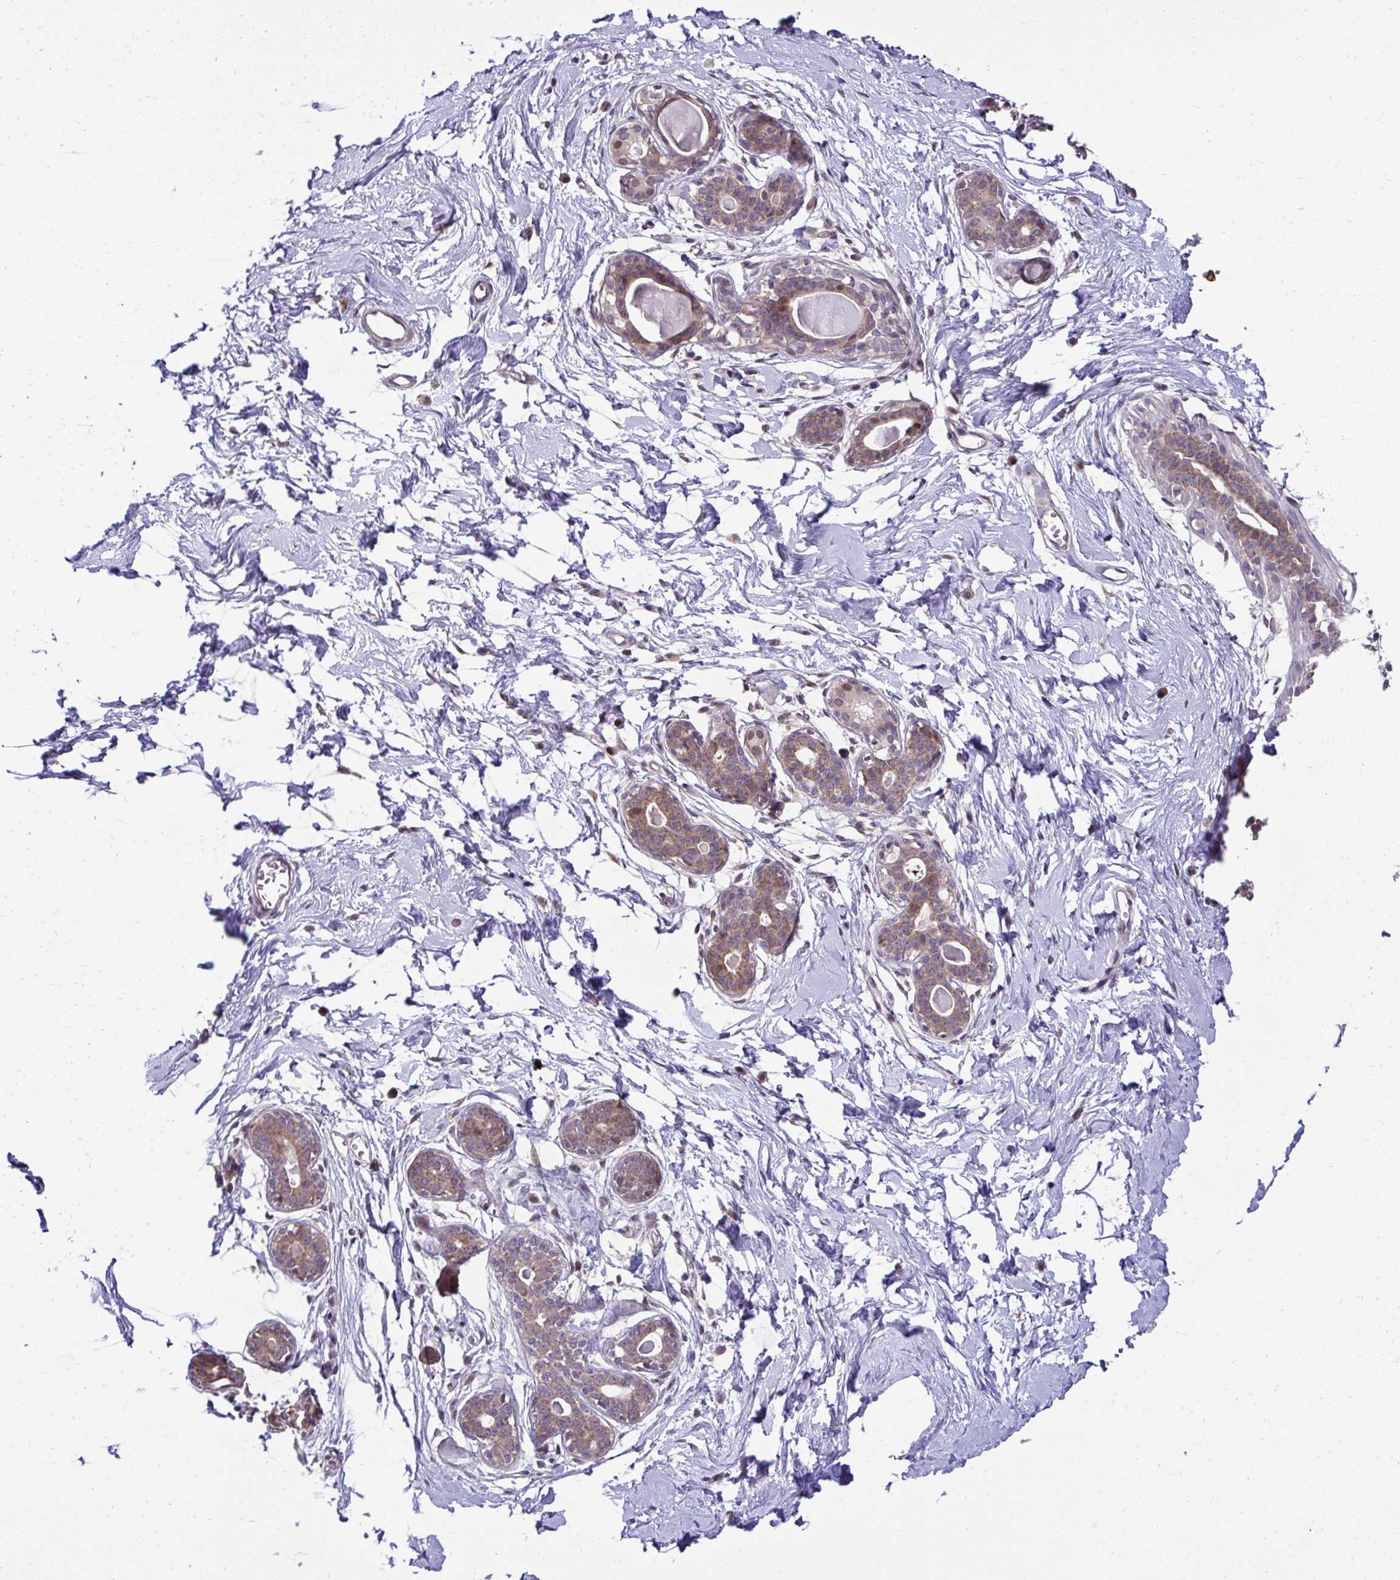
{"staining": {"intensity": "negative", "quantity": "none", "location": "none"}, "tissue": "breast", "cell_type": "Adipocytes", "image_type": "normal", "snomed": [{"axis": "morphology", "description": "Normal tissue, NOS"}, {"axis": "topography", "description": "Breast"}], "caption": "High power microscopy histopathology image of an IHC micrograph of normal breast, revealing no significant staining in adipocytes.", "gene": "RDH14", "patient": {"sex": "female", "age": 45}}